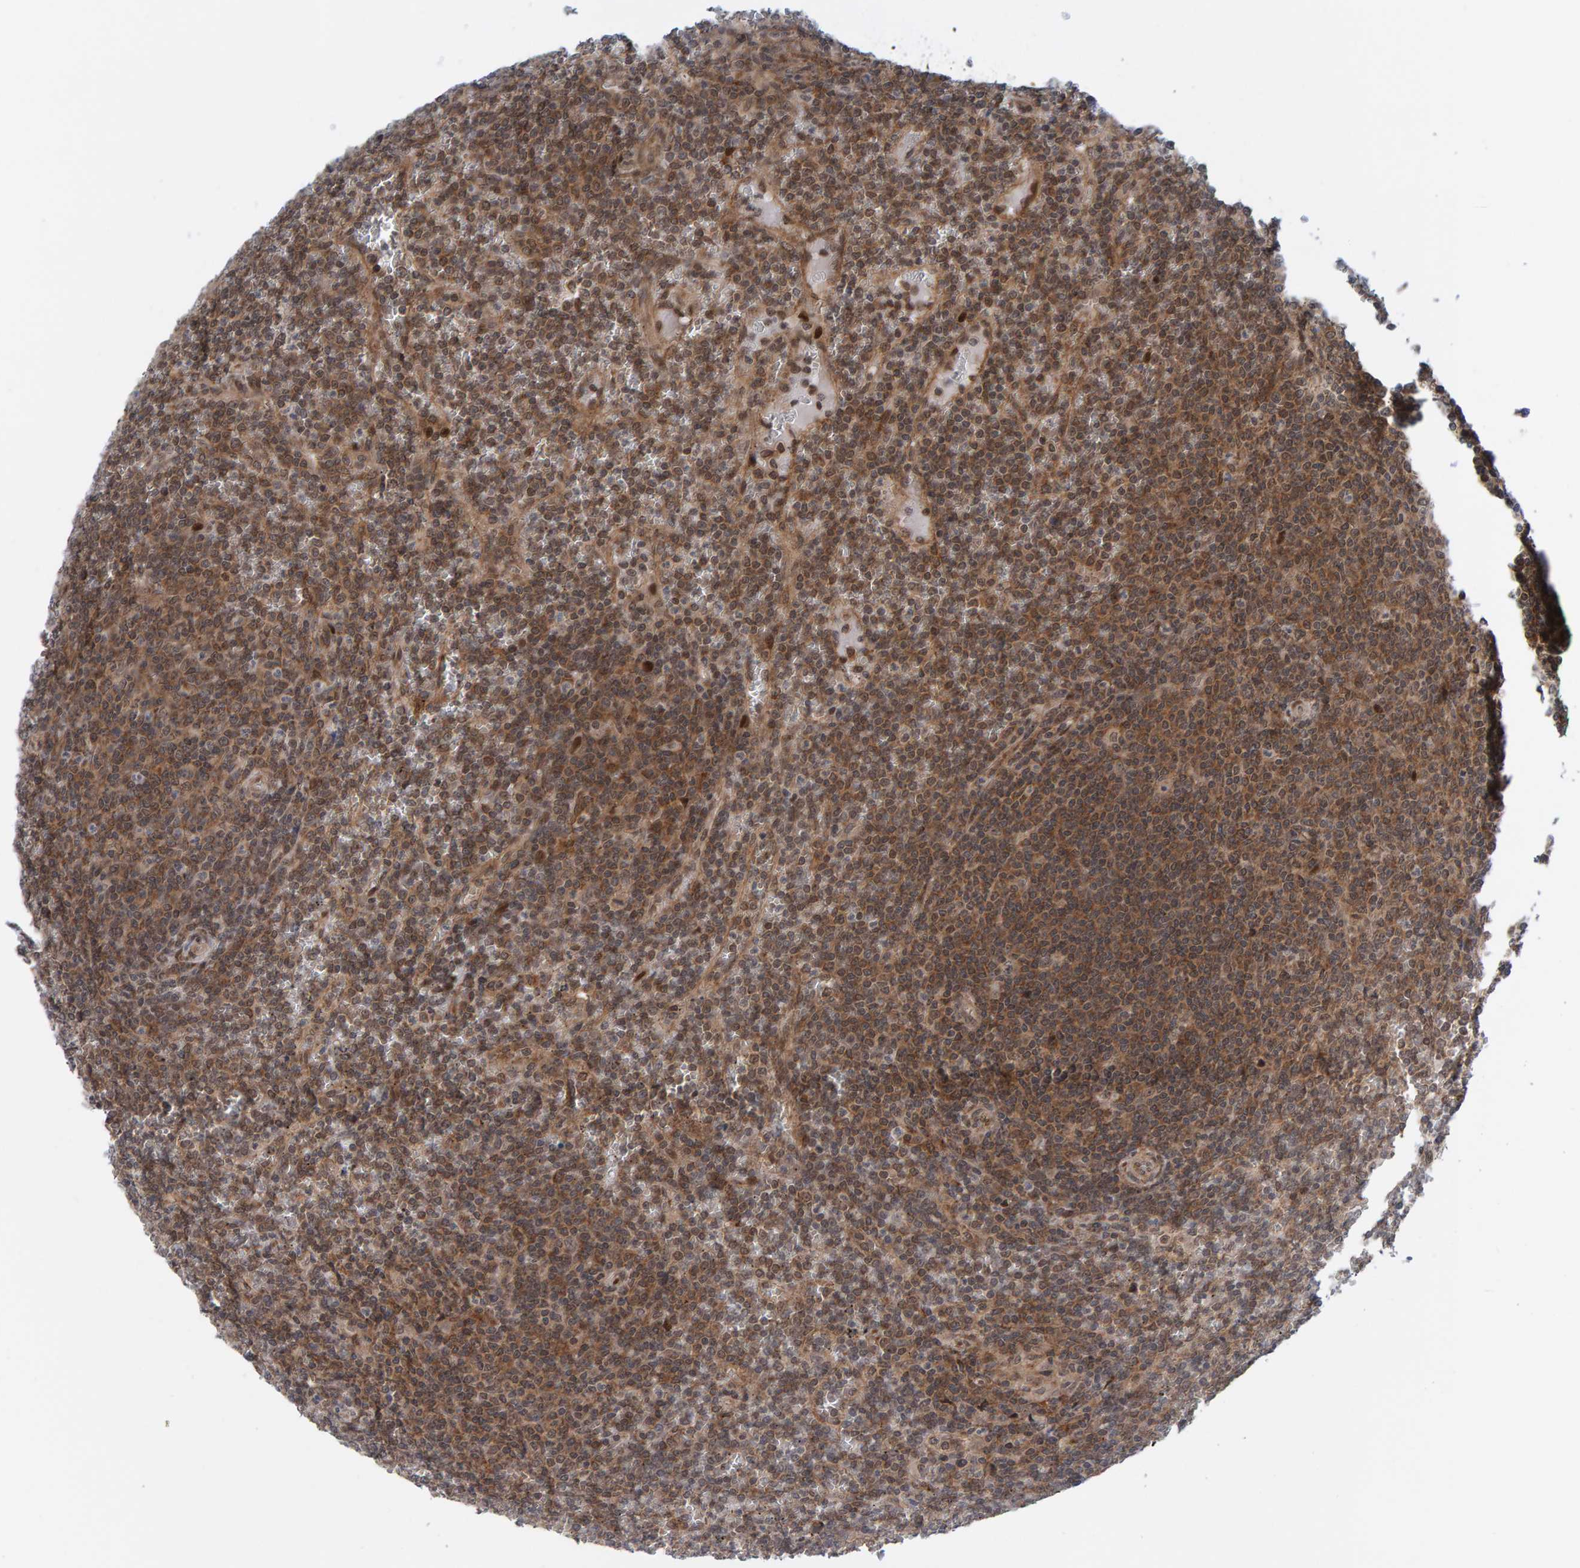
{"staining": {"intensity": "moderate", "quantity": ">75%", "location": "cytoplasmic/membranous"}, "tissue": "lymphoma", "cell_type": "Tumor cells", "image_type": "cancer", "snomed": [{"axis": "morphology", "description": "Malignant lymphoma, non-Hodgkin's type, Low grade"}, {"axis": "topography", "description": "Spleen"}], "caption": "A brown stain labels moderate cytoplasmic/membranous positivity of a protein in malignant lymphoma, non-Hodgkin's type (low-grade) tumor cells.", "gene": "ZNF366", "patient": {"sex": "female", "age": 19}}